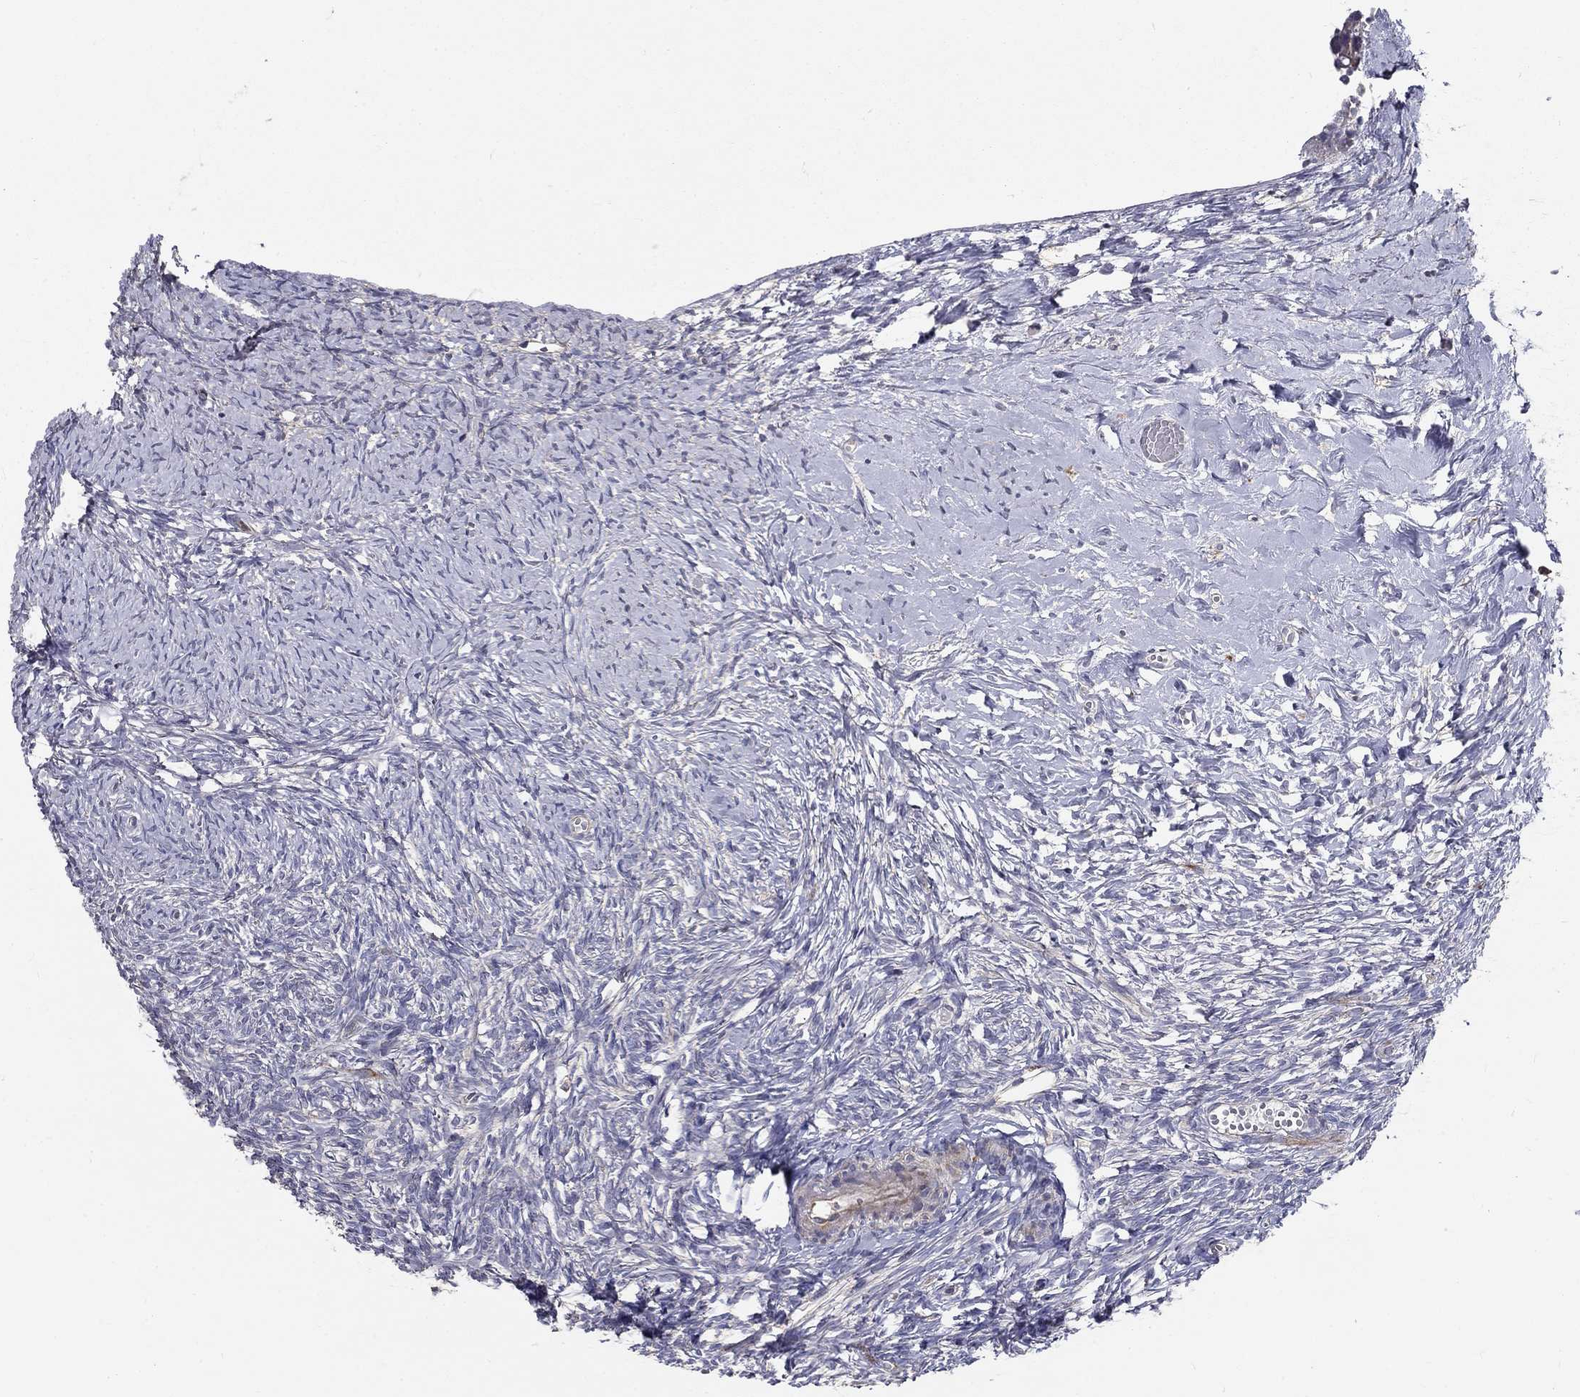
{"staining": {"intensity": "negative", "quantity": "none", "location": "none"}, "tissue": "ovary", "cell_type": "Ovarian stroma cells", "image_type": "normal", "snomed": [{"axis": "morphology", "description": "Normal tissue, NOS"}, {"axis": "topography", "description": "Ovary"}], "caption": "IHC of unremarkable human ovary exhibits no positivity in ovarian stroma cells. Brightfield microscopy of immunohistochemistry (IHC) stained with DAB (brown) and hematoxylin (blue), captured at high magnification.", "gene": "ALDH4A1", "patient": {"sex": "female", "age": 43}}